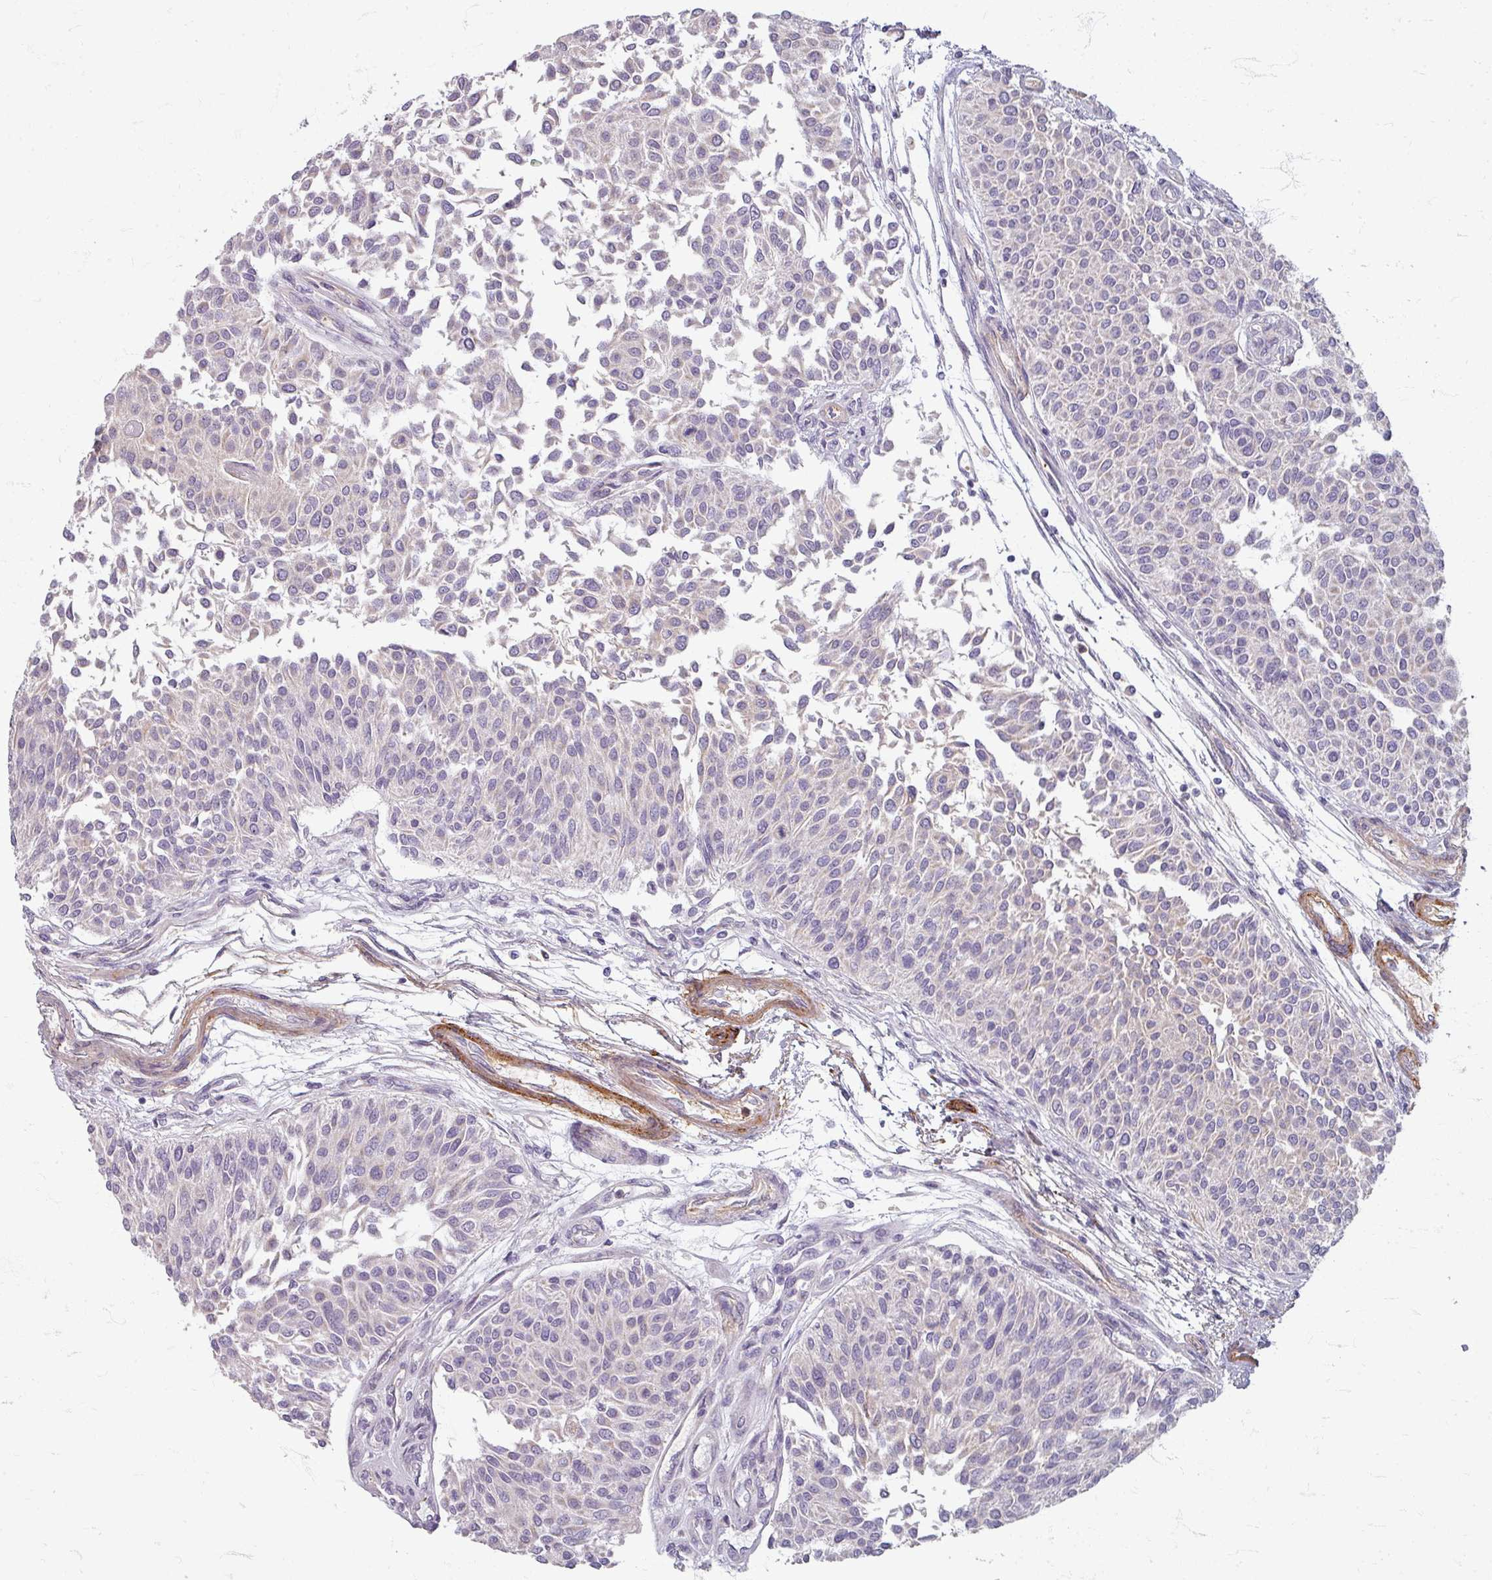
{"staining": {"intensity": "negative", "quantity": "none", "location": "none"}, "tissue": "urothelial cancer", "cell_type": "Tumor cells", "image_type": "cancer", "snomed": [{"axis": "morphology", "description": "Urothelial carcinoma, NOS"}, {"axis": "topography", "description": "Urinary bladder"}], "caption": "This is an immunohistochemistry image of human urothelial cancer. There is no positivity in tumor cells.", "gene": "GABARAPL1", "patient": {"sex": "male", "age": 55}}